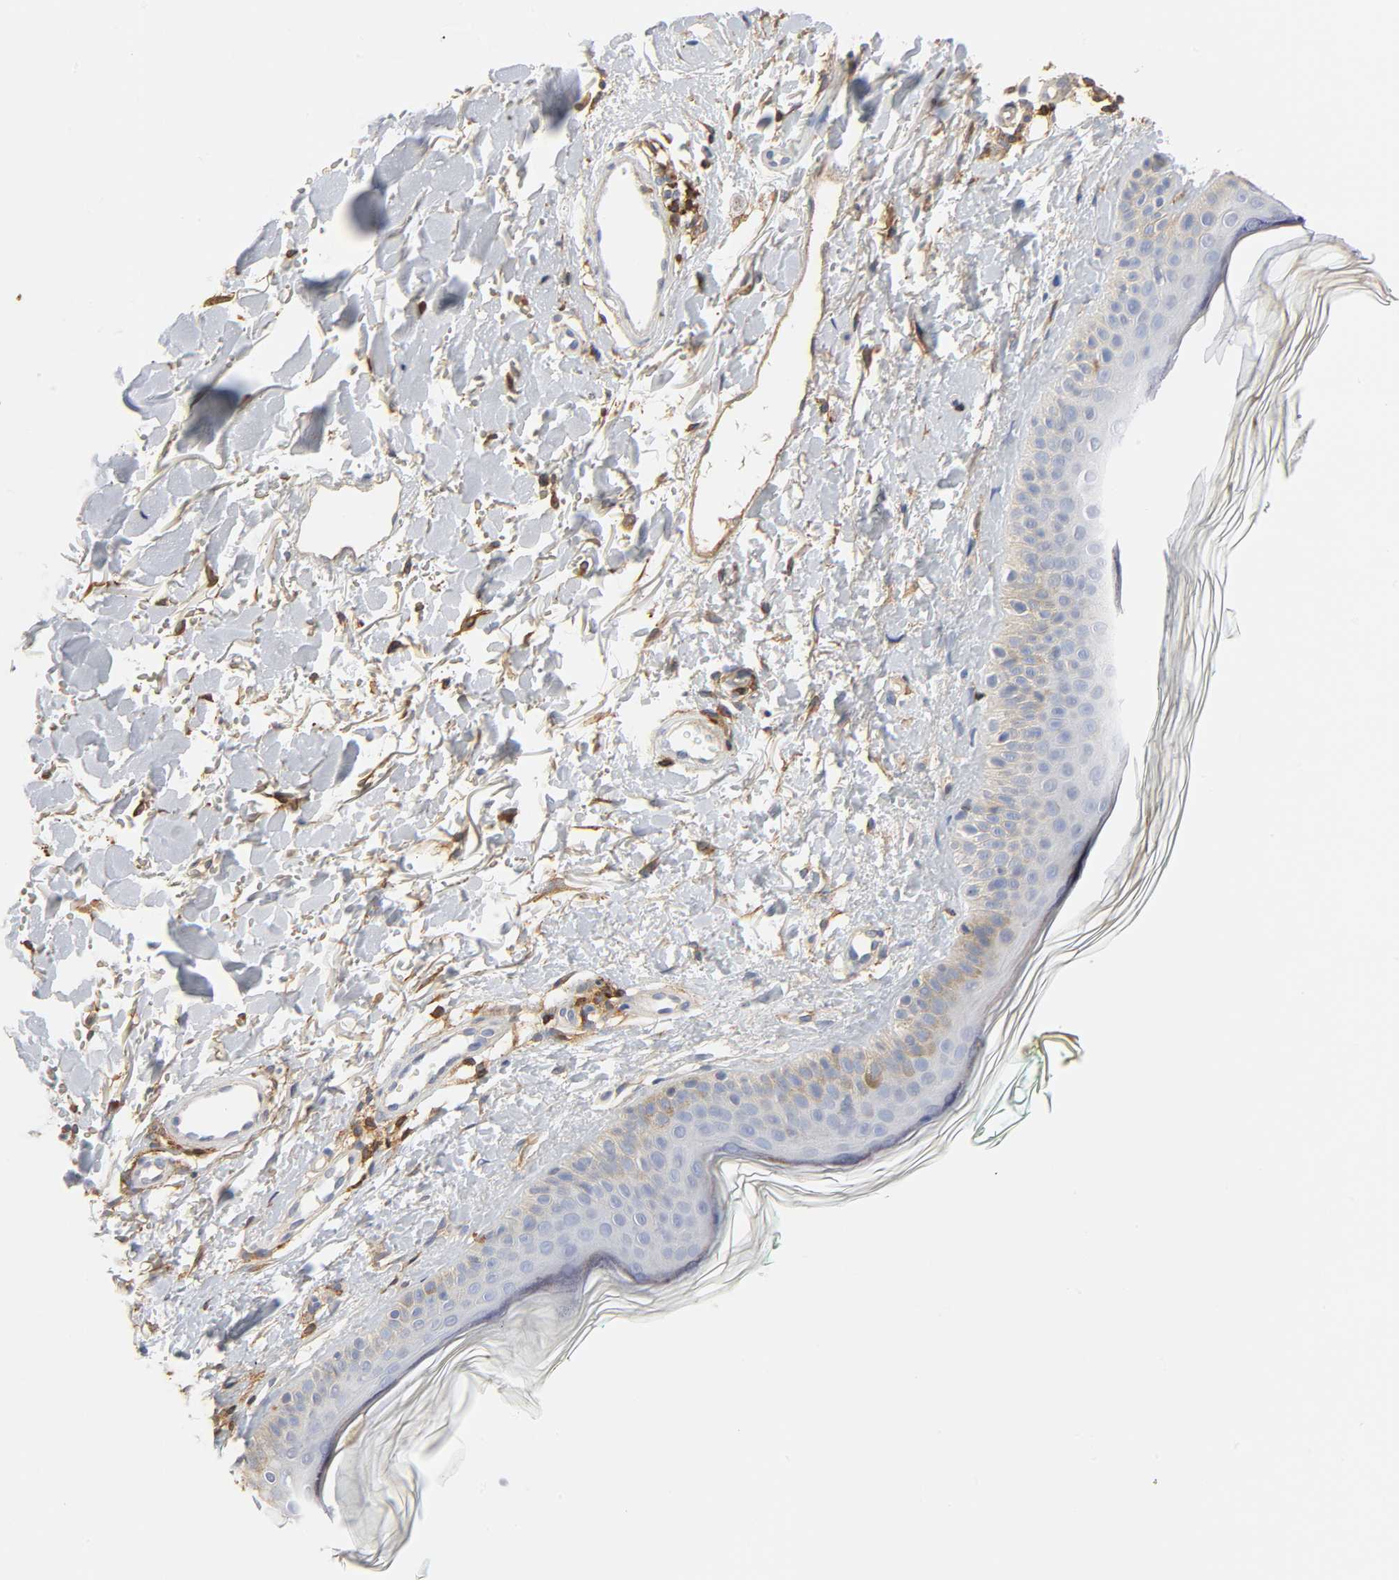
{"staining": {"intensity": "moderate", "quantity": ">75%", "location": "cytoplasmic/membranous"}, "tissue": "skin", "cell_type": "Fibroblasts", "image_type": "normal", "snomed": [{"axis": "morphology", "description": "Normal tissue, NOS"}, {"axis": "topography", "description": "Skin"}], "caption": "A medium amount of moderate cytoplasmic/membranous staining is appreciated in approximately >75% of fibroblasts in normal skin. (brown staining indicates protein expression, while blue staining denotes nuclei).", "gene": "BIN1", "patient": {"sex": "male", "age": 71}}